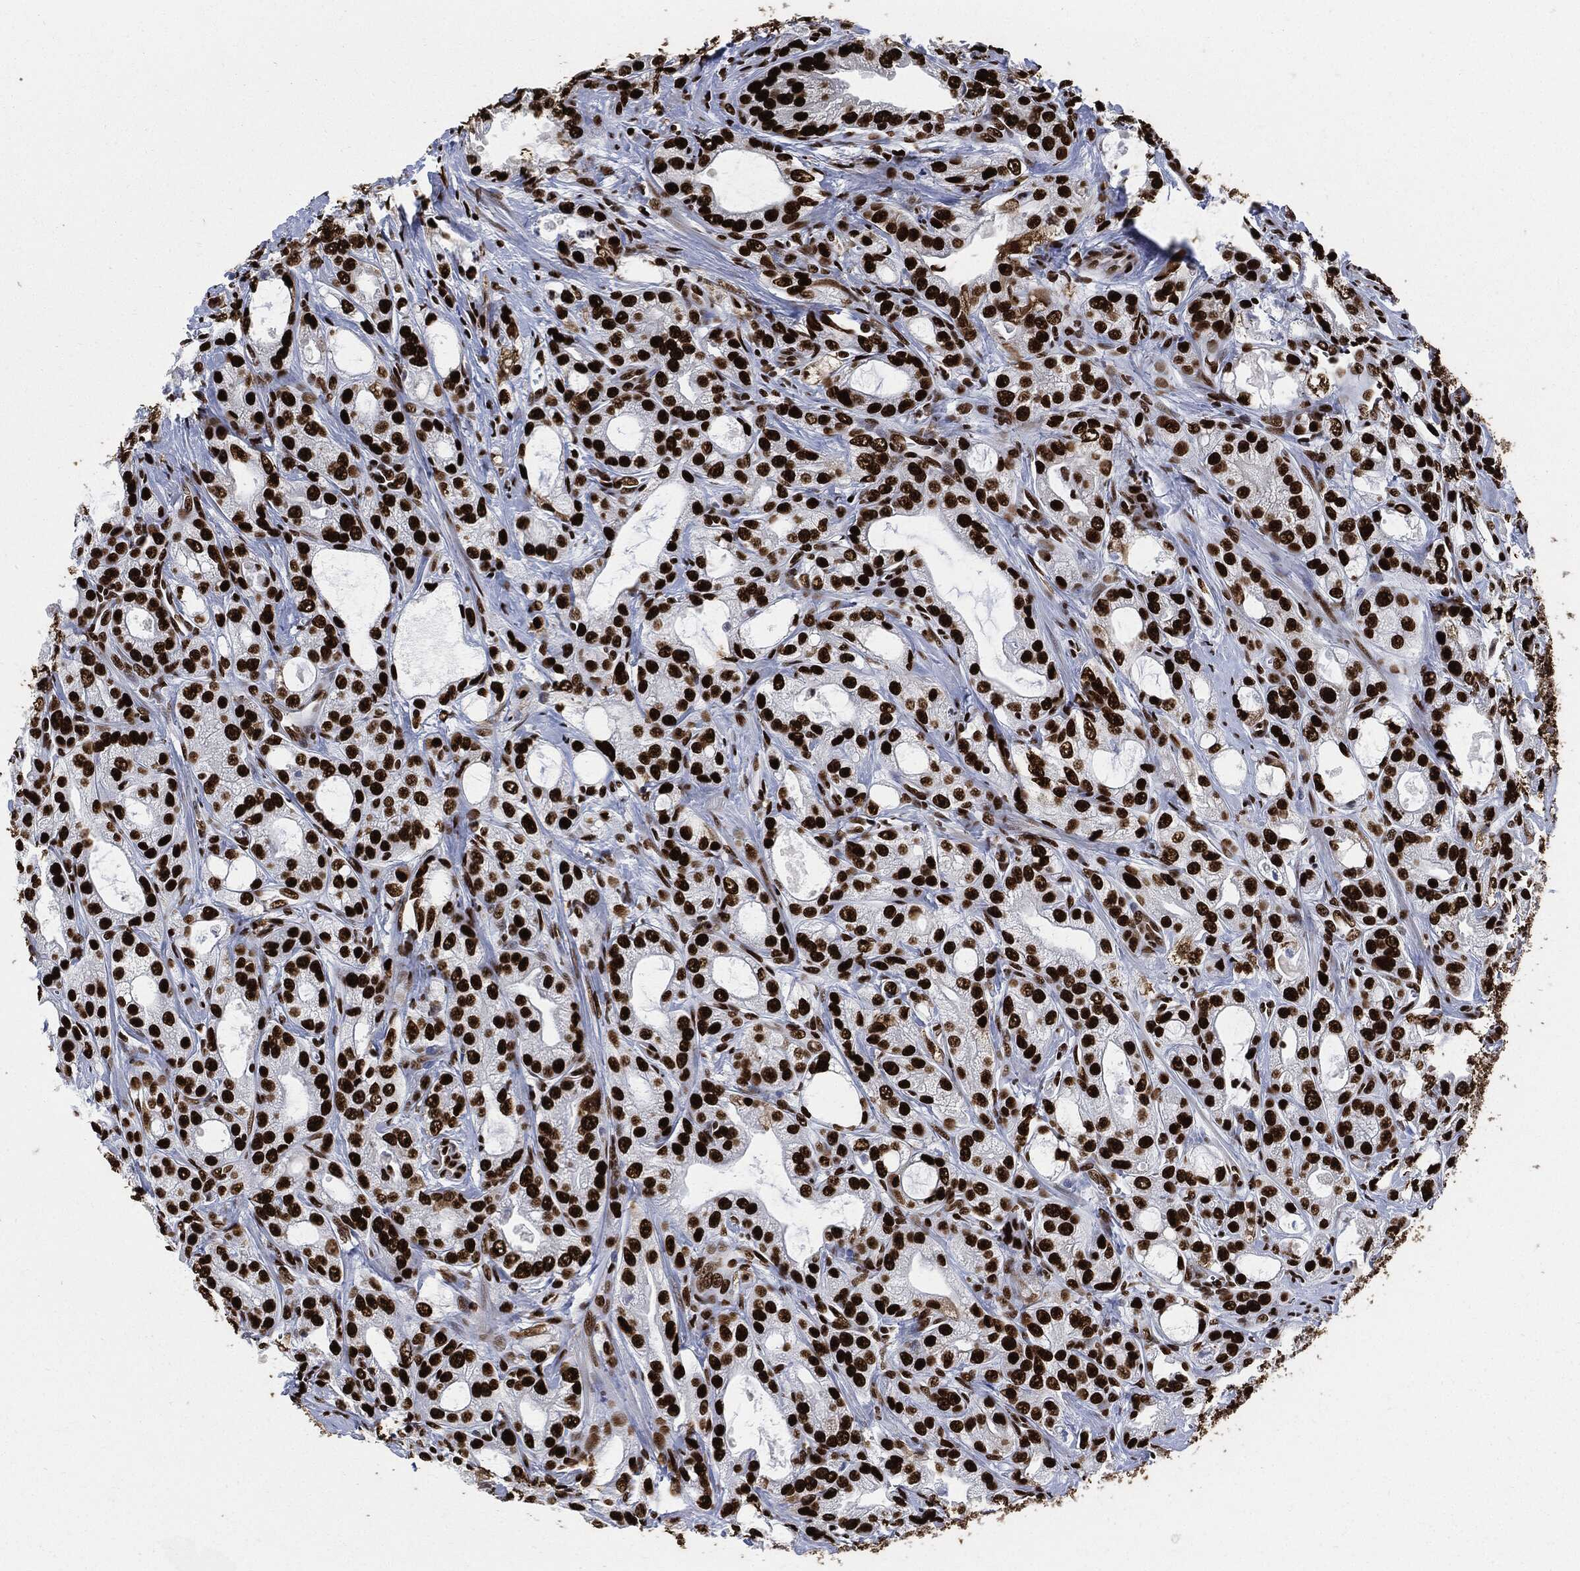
{"staining": {"intensity": "strong", "quantity": ">75%", "location": "nuclear"}, "tissue": "prostate cancer", "cell_type": "Tumor cells", "image_type": "cancer", "snomed": [{"axis": "morphology", "description": "Adenocarcinoma, NOS"}, {"axis": "morphology", "description": "Adenocarcinoma, High grade"}, {"axis": "topography", "description": "Prostate"}], "caption": "The histopathology image reveals a brown stain indicating the presence of a protein in the nuclear of tumor cells in prostate high-grade adenocarcinoma.", "gene": "RECQL", "patient": {"sex": "male", "age": 70}}